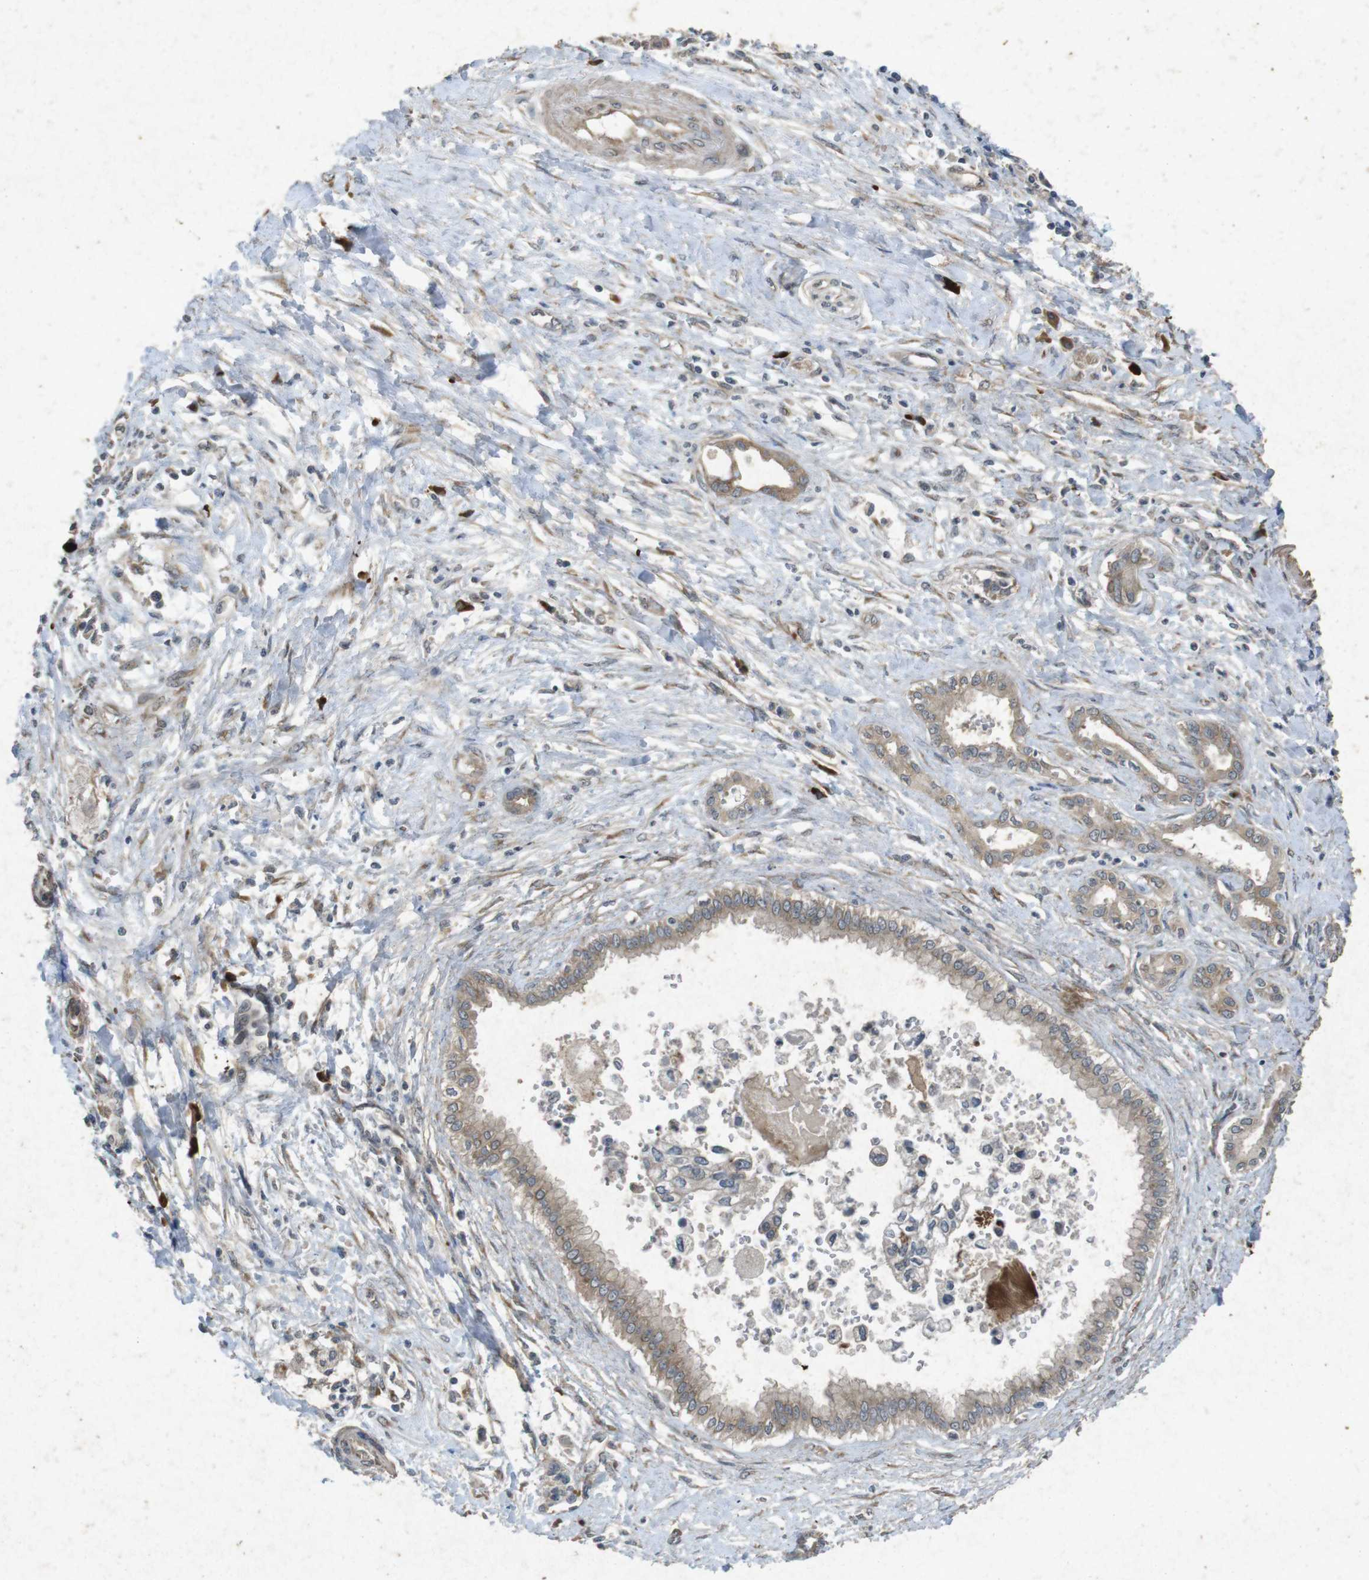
{"staining": {"intensity": "weak", "quantity": ">75%", "location": "cytoplasmic/membranous"}, "tissue": "pancreatic cancer", "cell_type": "Tumor cells", "image_type": "cancer", "snomed": [{"axis": "morphology", "description": "Adenocarcinoma, NOS"}, {"axis": "topography", "description": "Pancreas"}], "caption": "Immunohistochemistry (IHC) histopathology image of neoplastic tissue: pancreatic adenocarcinoma stained using immunohistochemistry reveals low levels of weak protein expression localized specifically in the cytoplasmic/membranous of tumor cells, appearing as a cytoplasmic/membranous brown color.", "gene": "FLCN", "patient": {"sex": "male", "age": 56}}